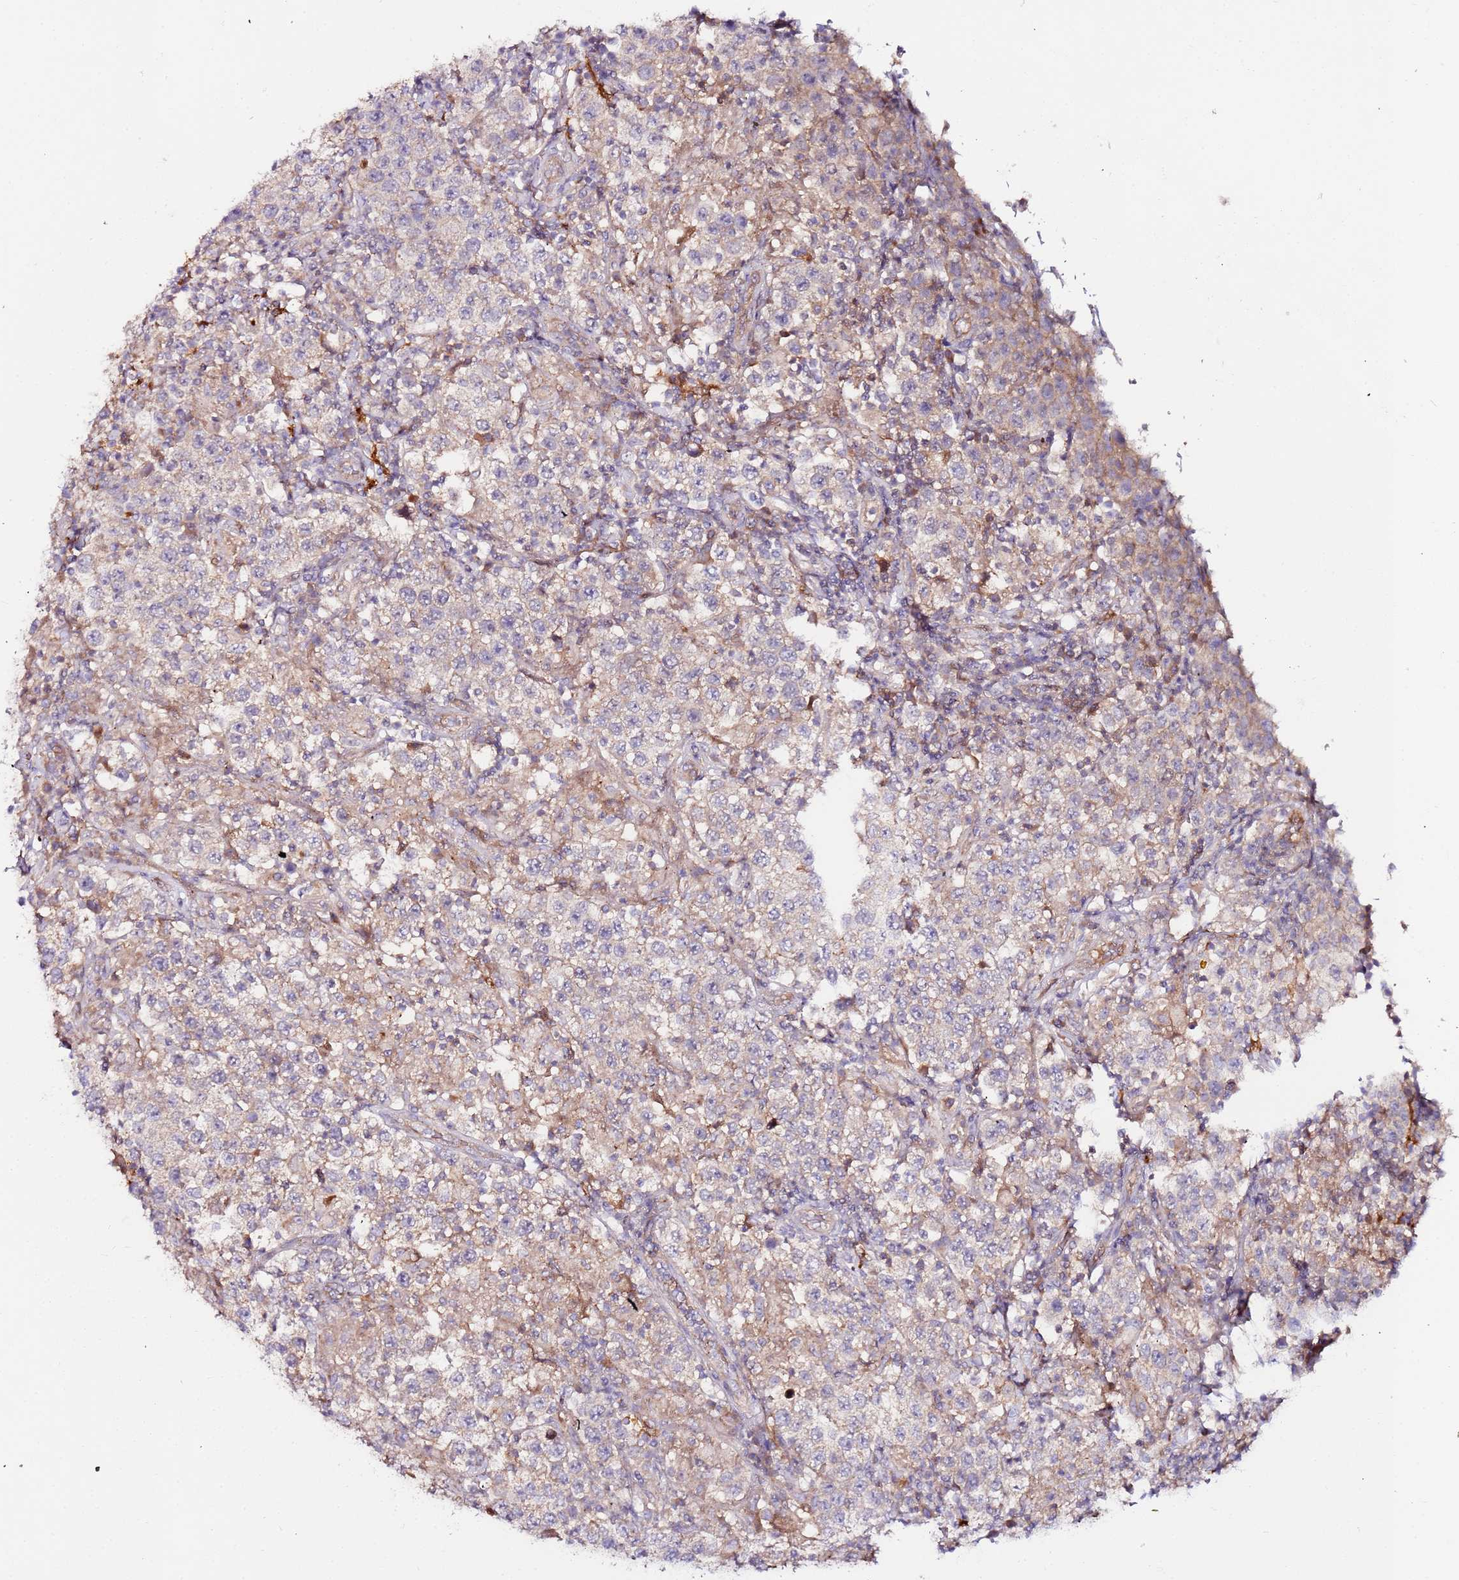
{"staining": {"intensity": "weak", "quantity": "25%-75%", "location": "cytoplasmic/membranous"}, "tissue": "testis cancer", "cell_type": "Tumor cells", "image_type": "cancer", "snomed": [{"axis": "morphology", "description": "Seminoma, NOS"}, {"axis": "morphology", "description": "Carcinoma, Embryonal, NOS"}, {"axis": "topography", "description": "Testis"}], "caption": "Weak cytoplasmic/membranous expression for a protein is appreciated in about 25%-75% of tumor cells of testis seminoma using IHC.", "gene": "FLVCR1", "patient": {"sex": "male", "age": 41}}